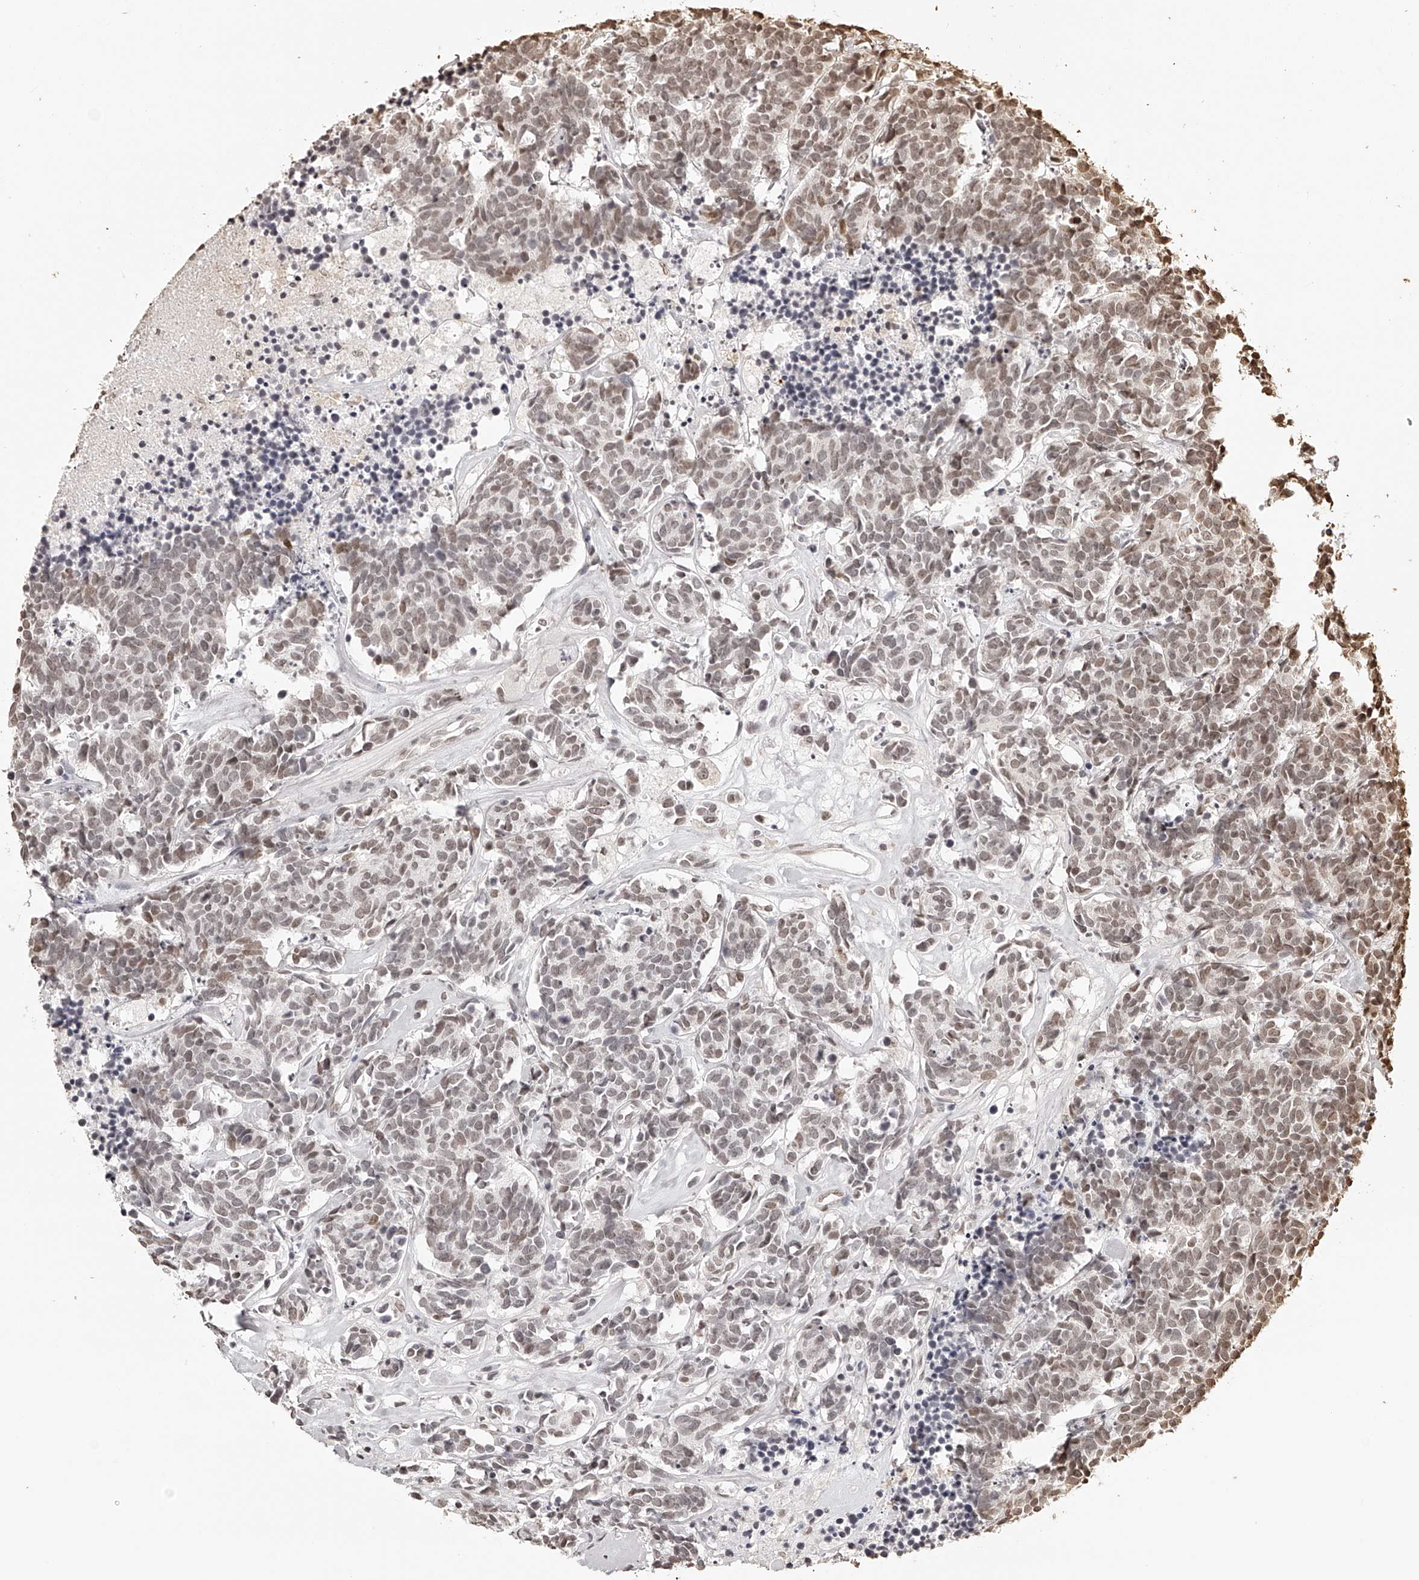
{"staining": {"intensity": "weak", "quantity": ">75%", "location": "nuclear"}, "tissue": "carcinoid", "cell_type": "Tumor cells", "image_type": "cancer", "snomed": [{"axis": "morphology", "description": "Carcinoma, NOS"}, {"axis": "morphology", "description": "Carcinoid, malignant, NOS"}, {"axis": "topography", "description": "Urinary bladder"}], "caption": "This histopathology image shows immunohistochemistry staining of carcinoid (malignant), with low weak nuclear positivity in about >75% of tumor cells.", "gene": "ZNF503", "patient": {"sex": "male", "age": 57}}